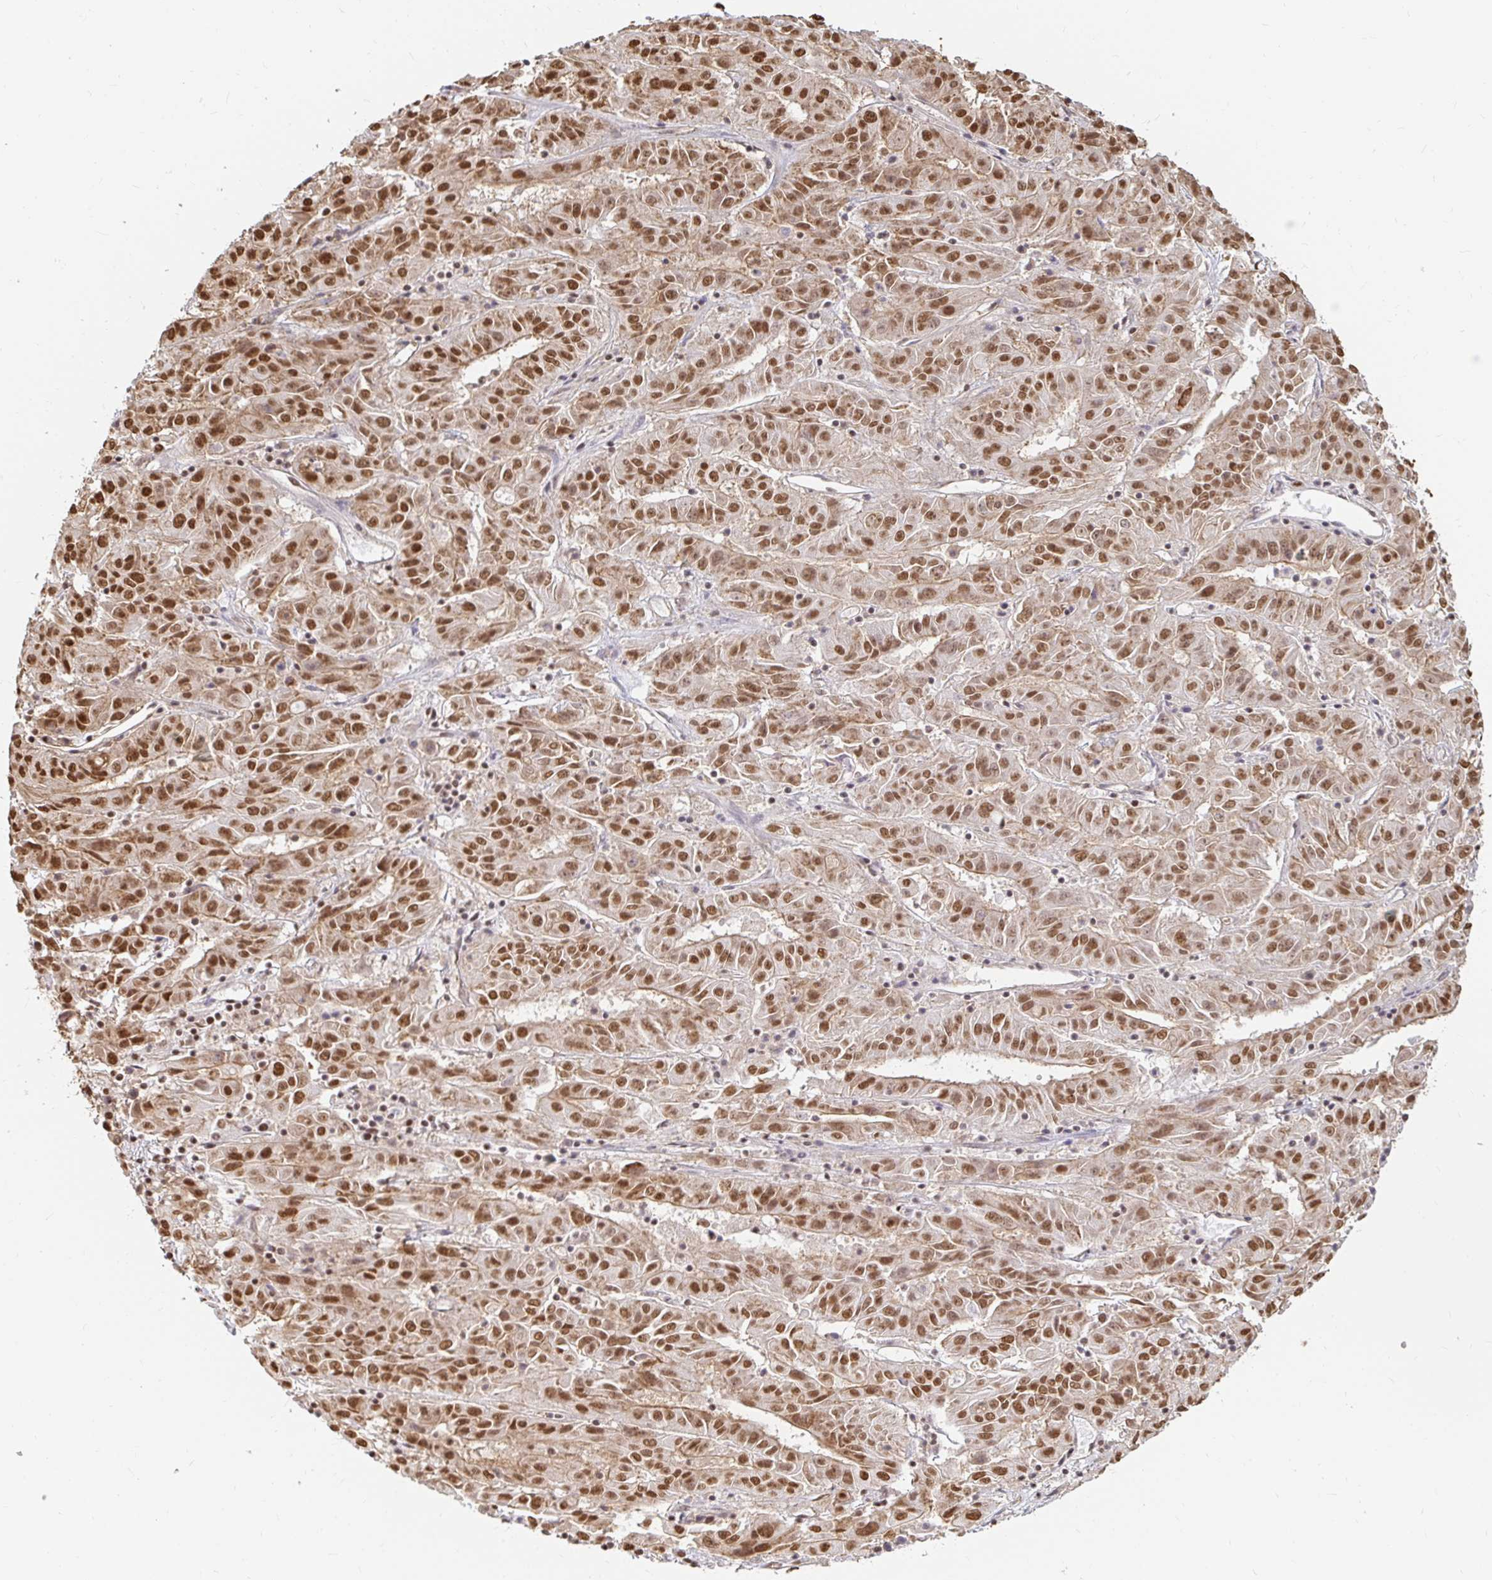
{"staining": {"intensity": "moderate", "quantity": ">75%", "location": "cytoplasmic/membranous,nuclear"}, "tissue": "pancreatic cancer", "cell_type": "Tumor cells", "image_type": "cancer", "snomed": [{"axis": "morphology", "description": "Adenocarcinoma, NOS"}, {"axis": "topography", "description": "Pancreas"}], "caption": "DAB immunohistochemical staining of adenocarcinoma (pancreatic) shows moderate cytoplasmic/membranous and nuclear protein expression in about >75% of tumor cells.", "gene": "HNRNPU", "patient": {"sex": "male", "age": 63}}